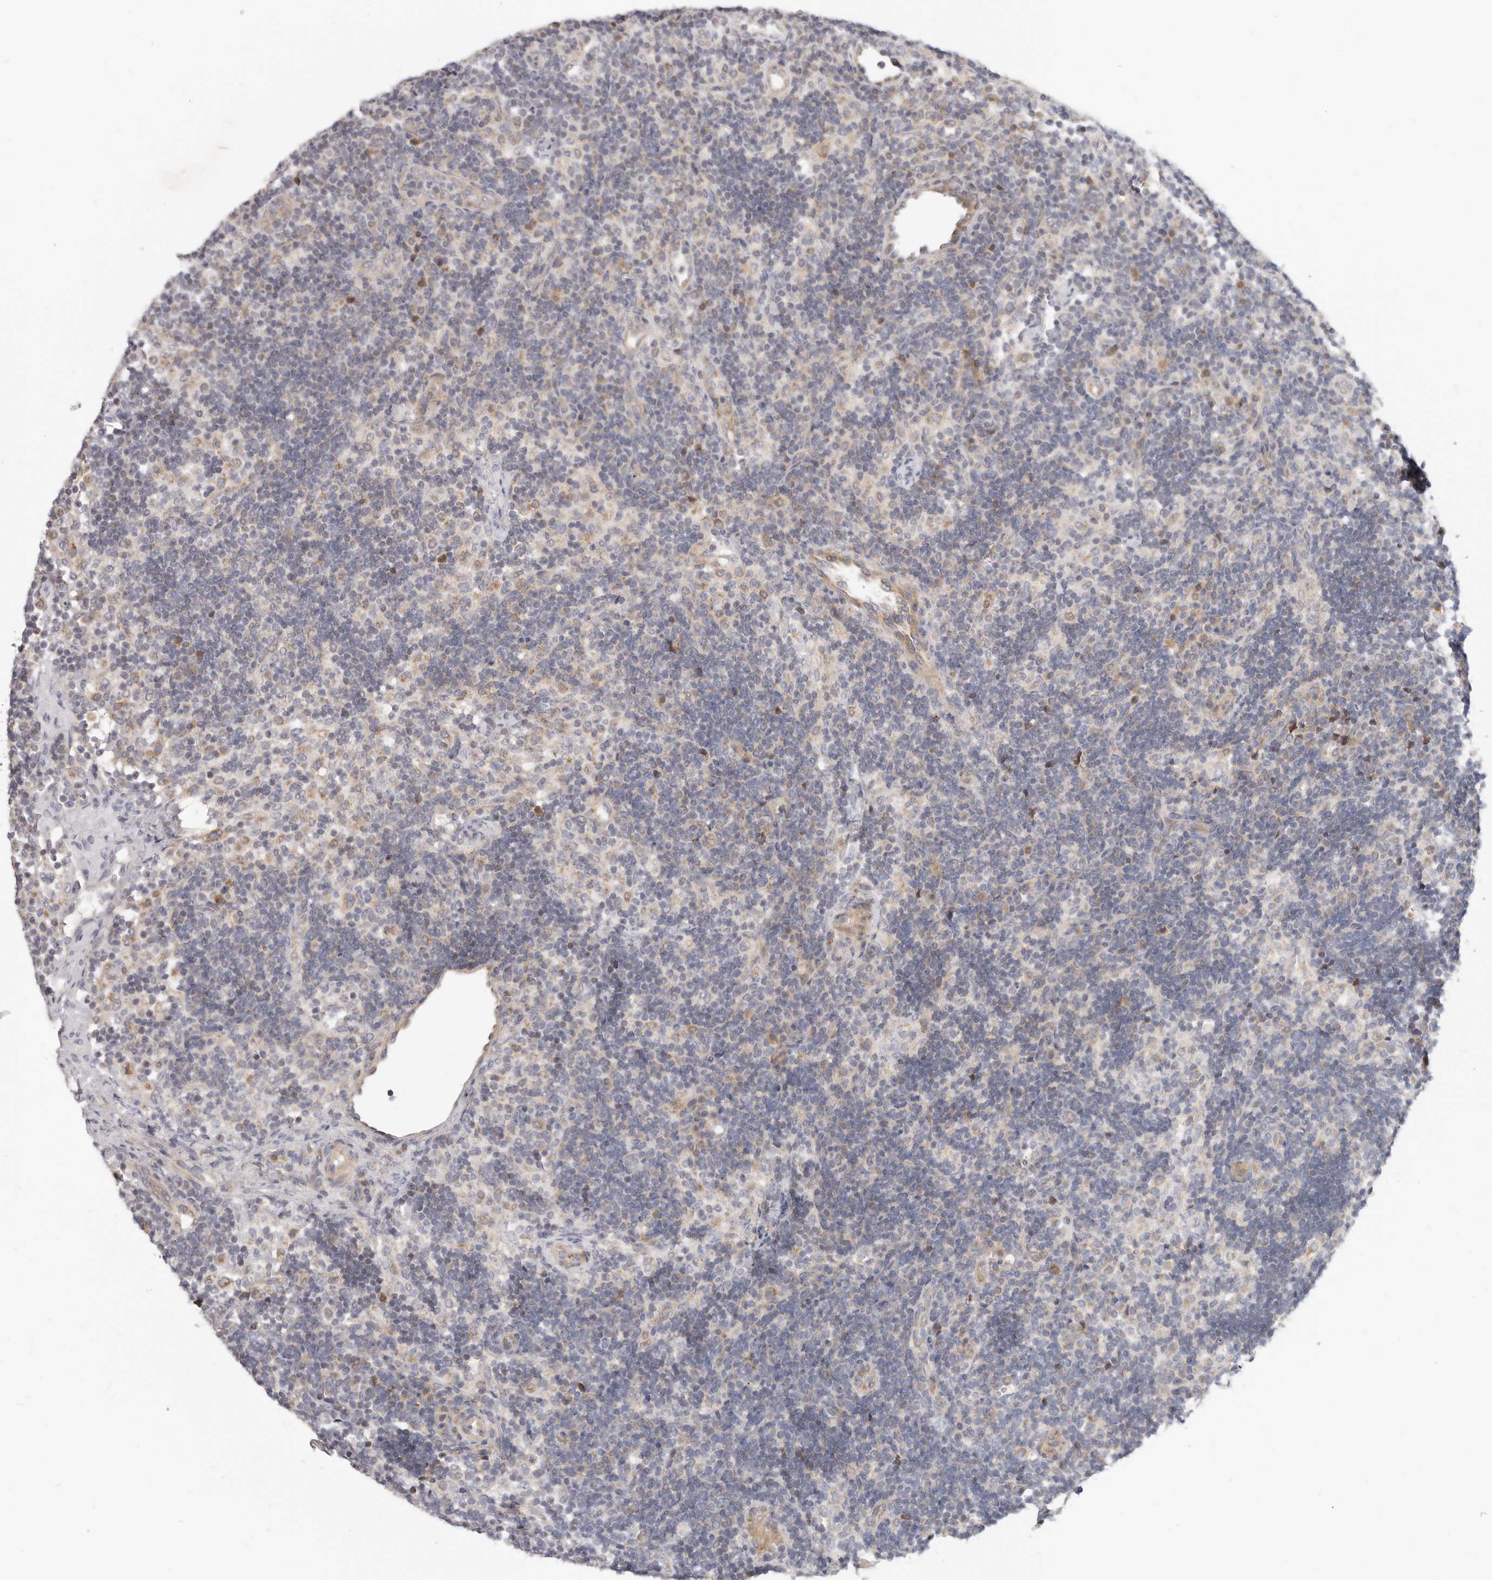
{"staining": {"intensity": "negative", "quantity": "none", "location": "none"}, "tissue": "lymph node", "cell_type": "Germinal center cells", "image_type": "normal", "snomed": [{"axis": "morphology", "description": "Normal tissue, NOS"}, {"axis": "topography", "description": "Lymph node"}], "caption": "High power microscopy micrograph of an immunohistochemistry (IHC) histopathology image of unremarkable lymph node, revealing no significant expression in germinal center cells.", "gene": "TFB2M", "patient": {"sex": "female", "age": 22}}